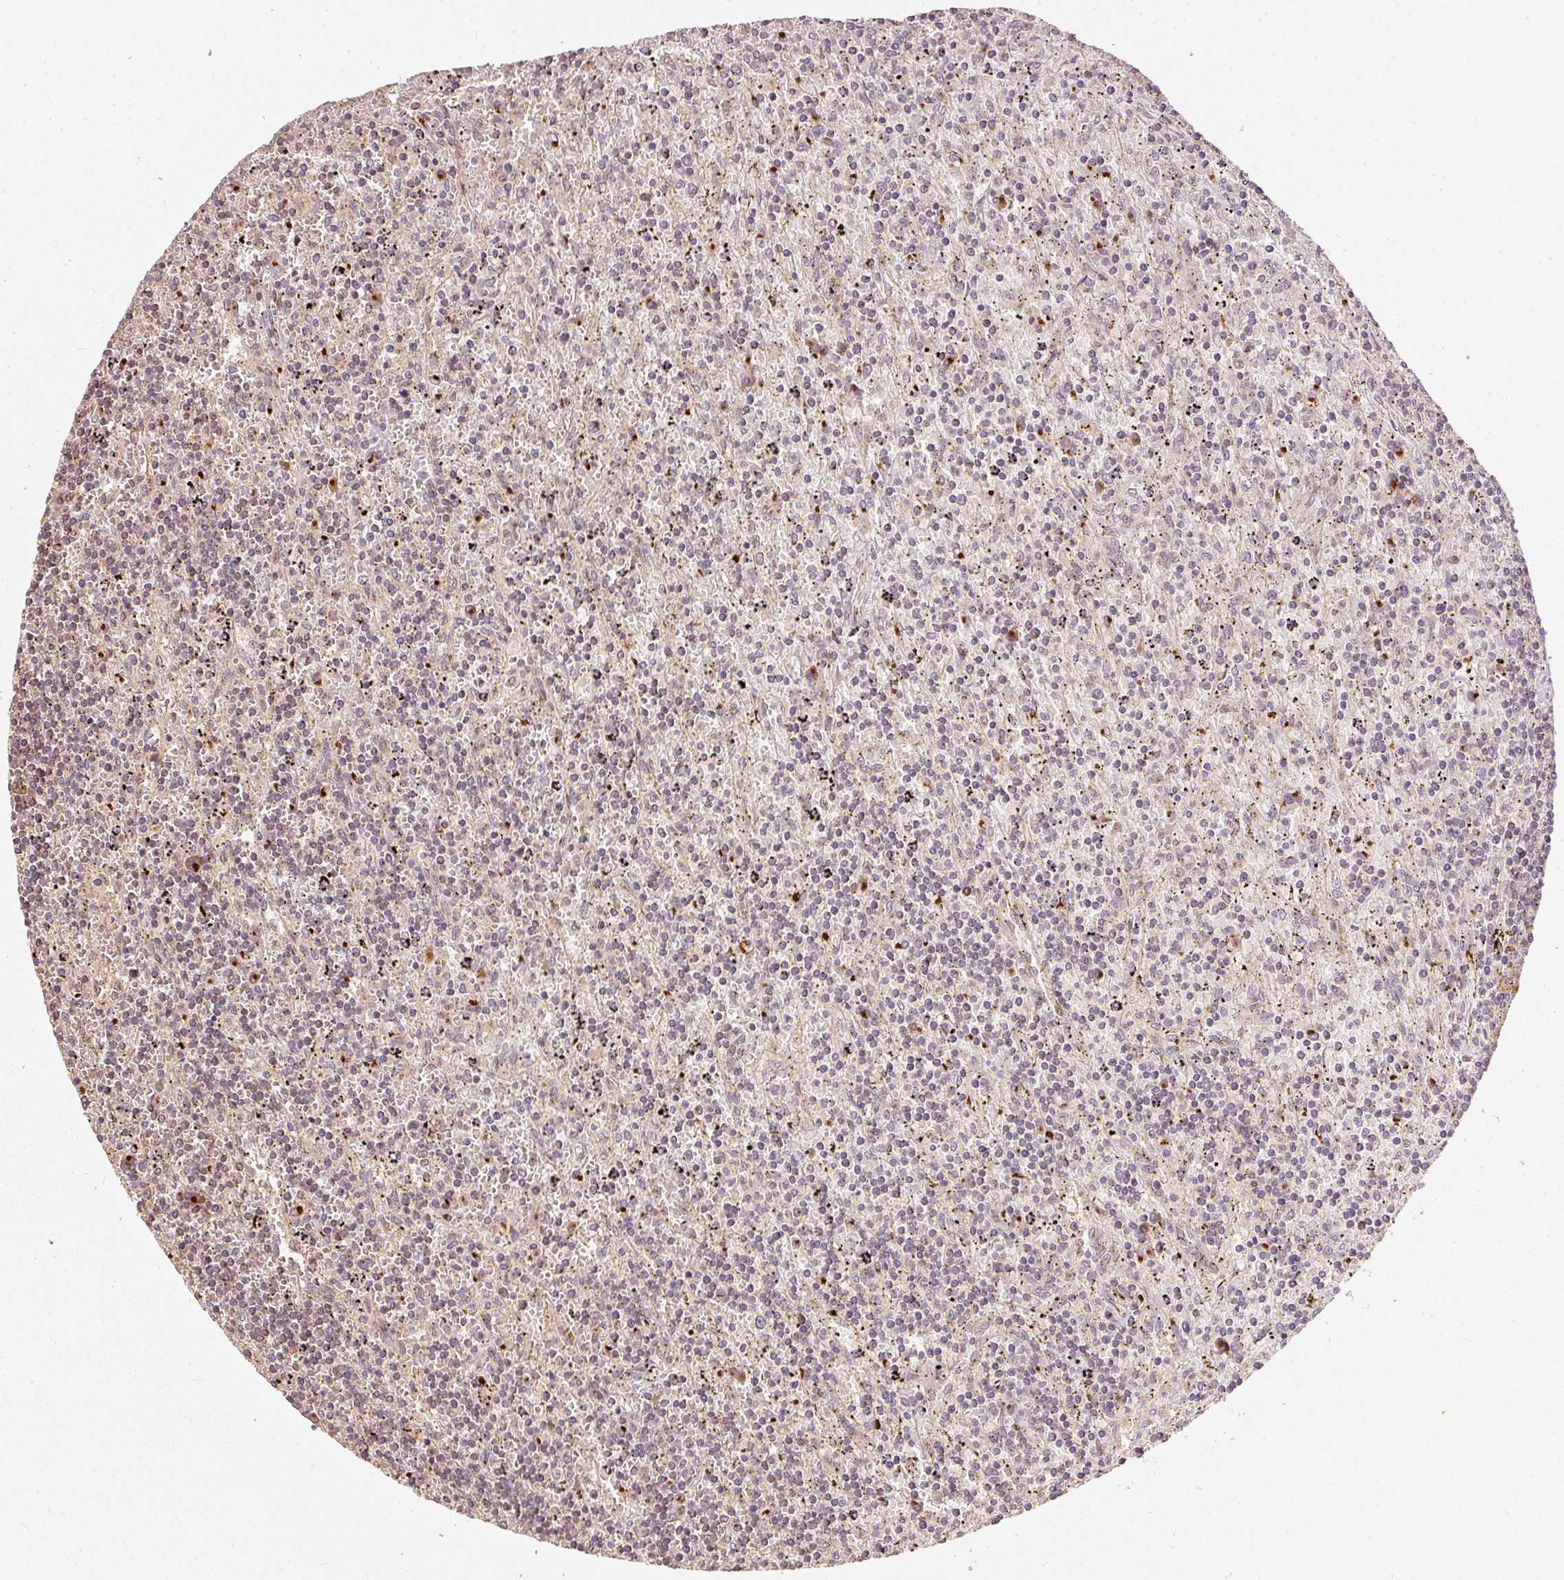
{"staining": {"intensity": "negative", "quantity": "none", "location": "none"}, "tissue": "lymphoma", "cell_type": "Tumor cells", "image_type": "cancer", "snomed": [{"axis": "morphology", "description": "Malignant lymphoma, non-Hodgkin's type, Low grade"}, {"axis": "topography", "description": "Spleen"}], "caption": "This is an IHC micrograph of human lymphoma. There is no expression in tumor cells.", "gene": "FUT8", "patient": {"sex": "male", "age": 76}}